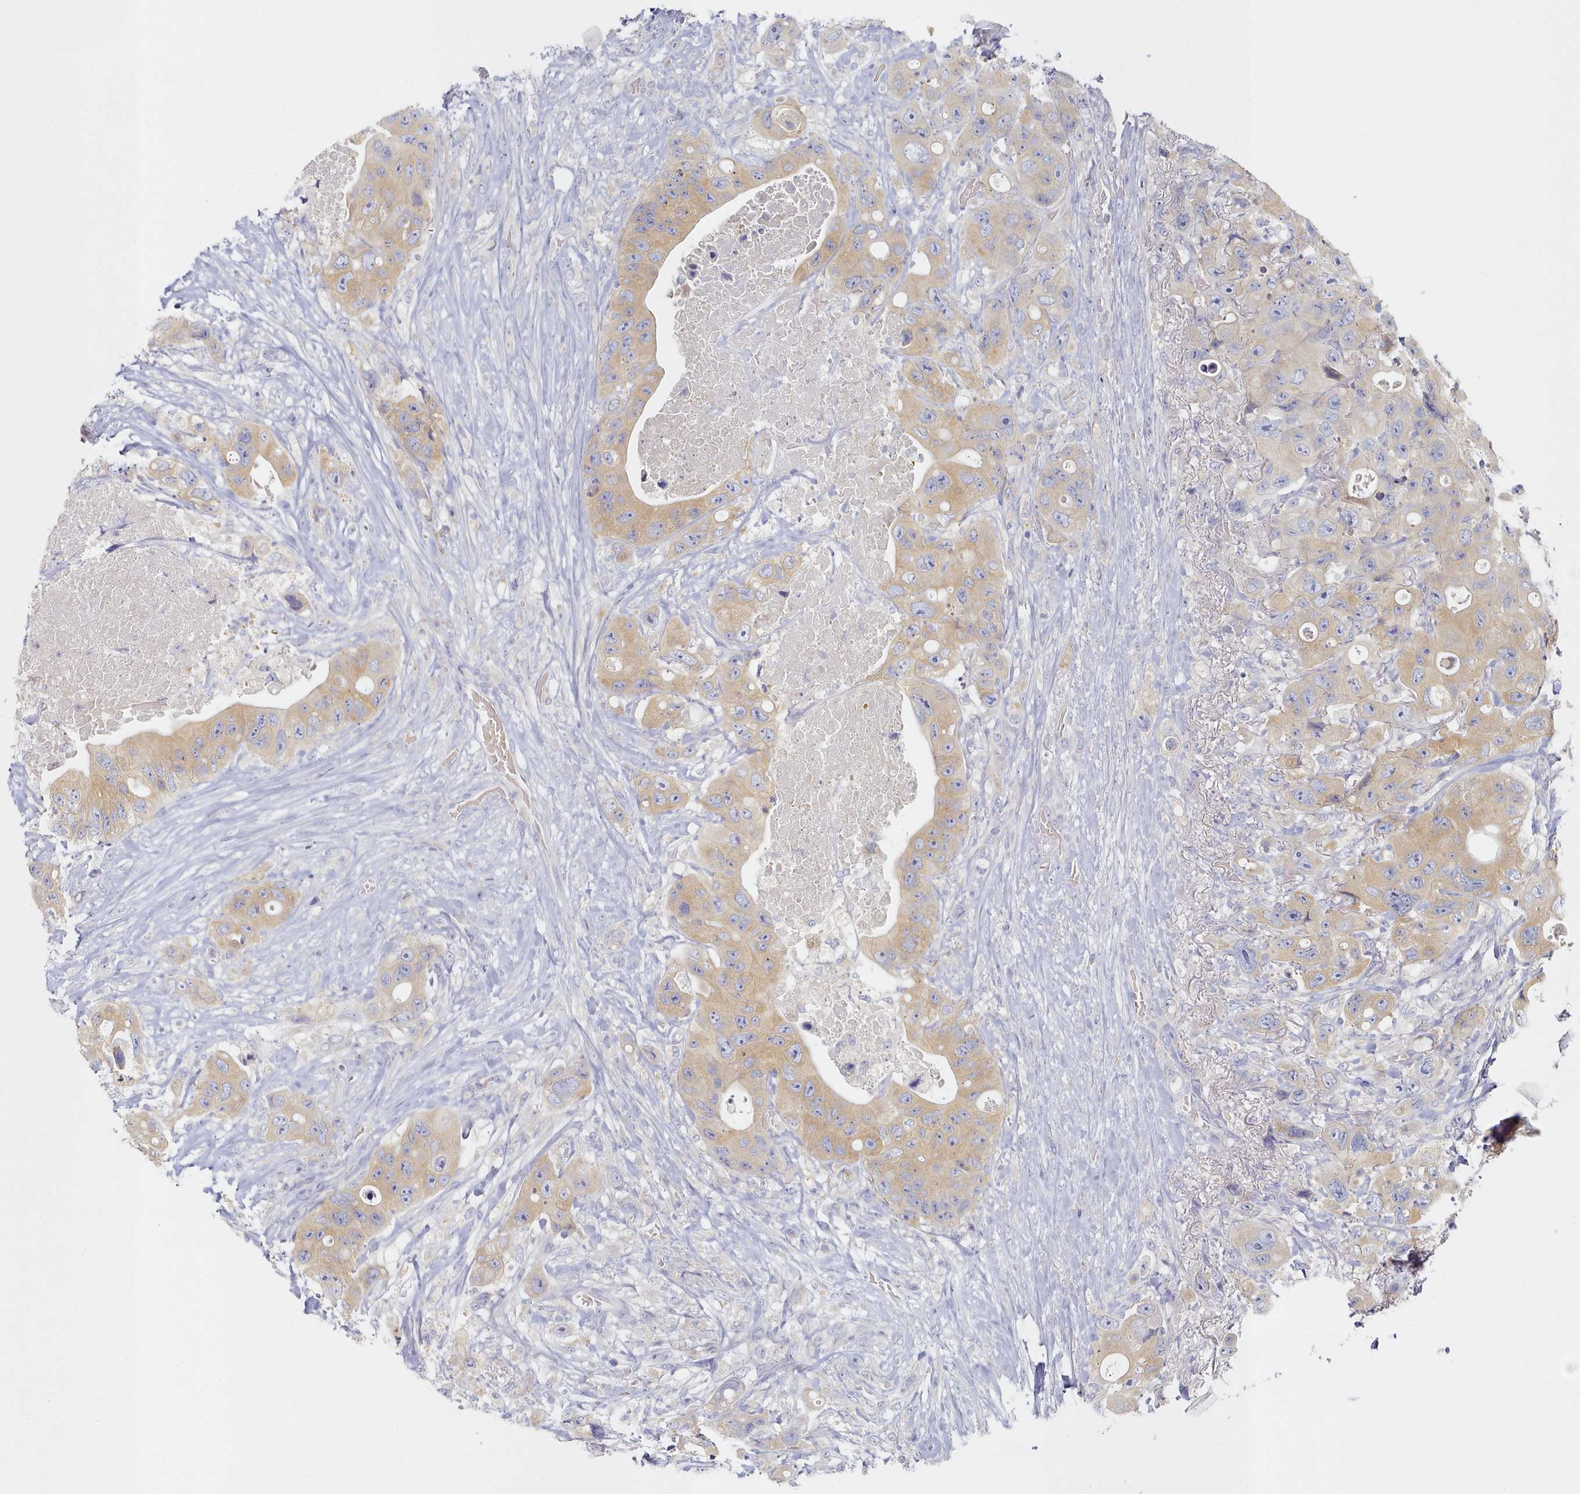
{"staining": {"intensity": "moderate", "quantity": "25%-75%", "location": "cytoplasmic/membranous"}, "tissue": "colorectal cancer", "cell_type": "Tumor cells", "image_type": "cancer", "snomed": [{"axis": "morphology", "description": "Adenocarcinoma, NOS"}, {"axis": "topography", "description": "Colon"}], "caption": "A high-resolution photomicrograph shows immunohistochemistry staining of colorectal cancer, which displays moderate cytoplasmic/membranous staining in about 25%-75% of tumor cells.", "gene": "TYW1B", "patient": {"sex": "female", "age": 46}}